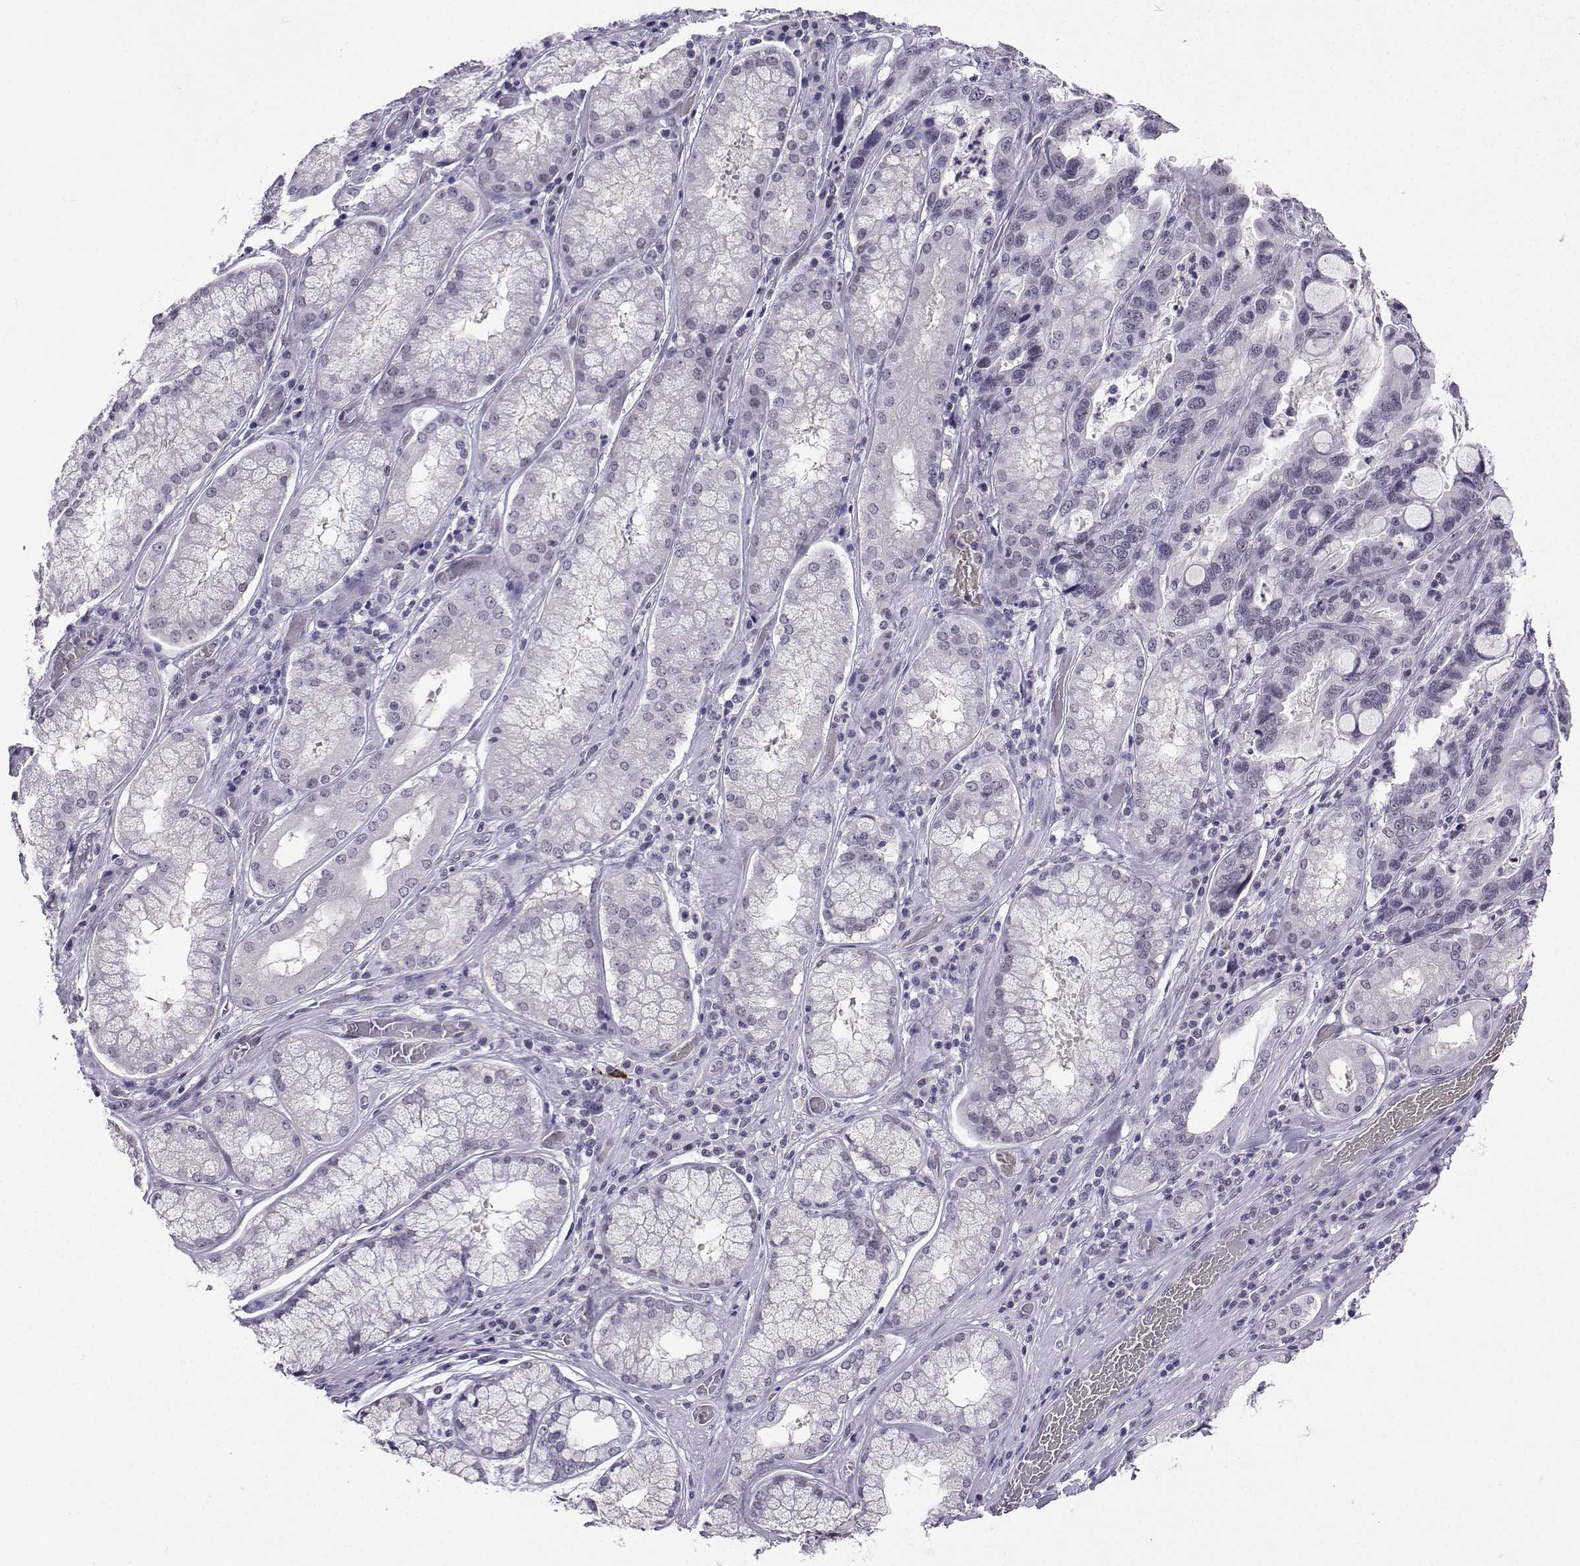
{"staining": {"intensity": "negative", "quantity": "none", "location": "none"}, "tissue": "stomach cancer", "cell_type": "Tumor cells", "image_type": "cancer", "snomed": [{"axis": "morphology", "description": "Adenocarcinoma, NOS"}, {"axis": "topography", "description": "Stomach, lower"}], "caption": "Immunohistochemical staining of stomach cancer exhibits no significant expression in tumor cells. (Stains: DAB (3,3'-diaminobenzidine) immunohistochemistry with hematoxylin counter stain, Microscopy: brightfield microscopy at high magnification).", "gene": "LRFN2", "patient": {"sex": "female", "age": 76}}